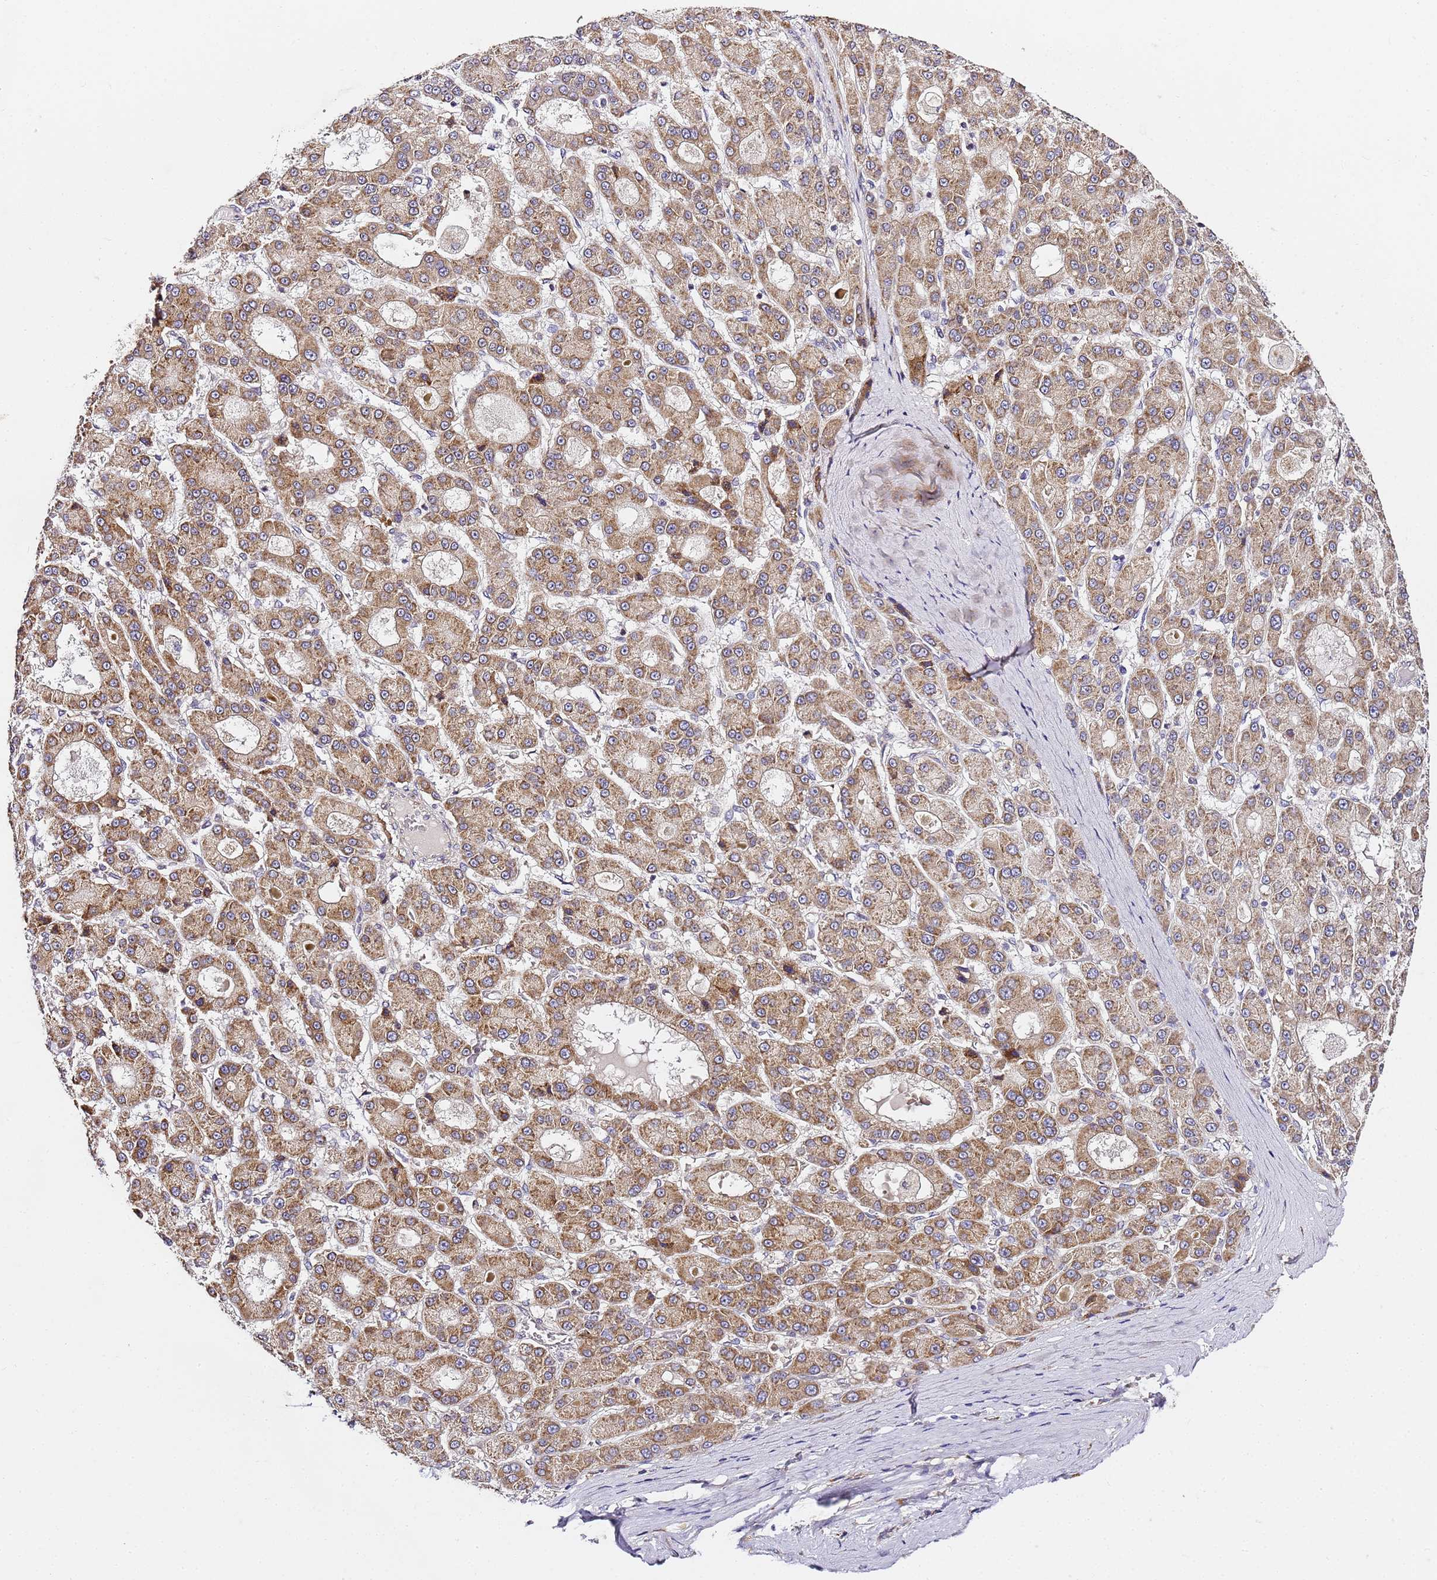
{"staining": {"intensity": "moderate", "quantity": ">75%", "location": "cytoplasmic/membranous"}, "tissue": "liver cancer", "cell_type": "Tumor cells", "image_type": "cancer", "snomed": [{"axis": "morphology", "description": "Carcinoma, Hepatocellular, NOS"}, {"axis": "topography", "description": "Liver"}], "caption": "The photomicrograph displays a brown stain indicating the presence of a protein in the cytoplasmic/membranous of tumor cells in hepatocellular carcinoma (liver).", "gene": "RPL13A", "patient": {"sex": "male", "age": 70}}